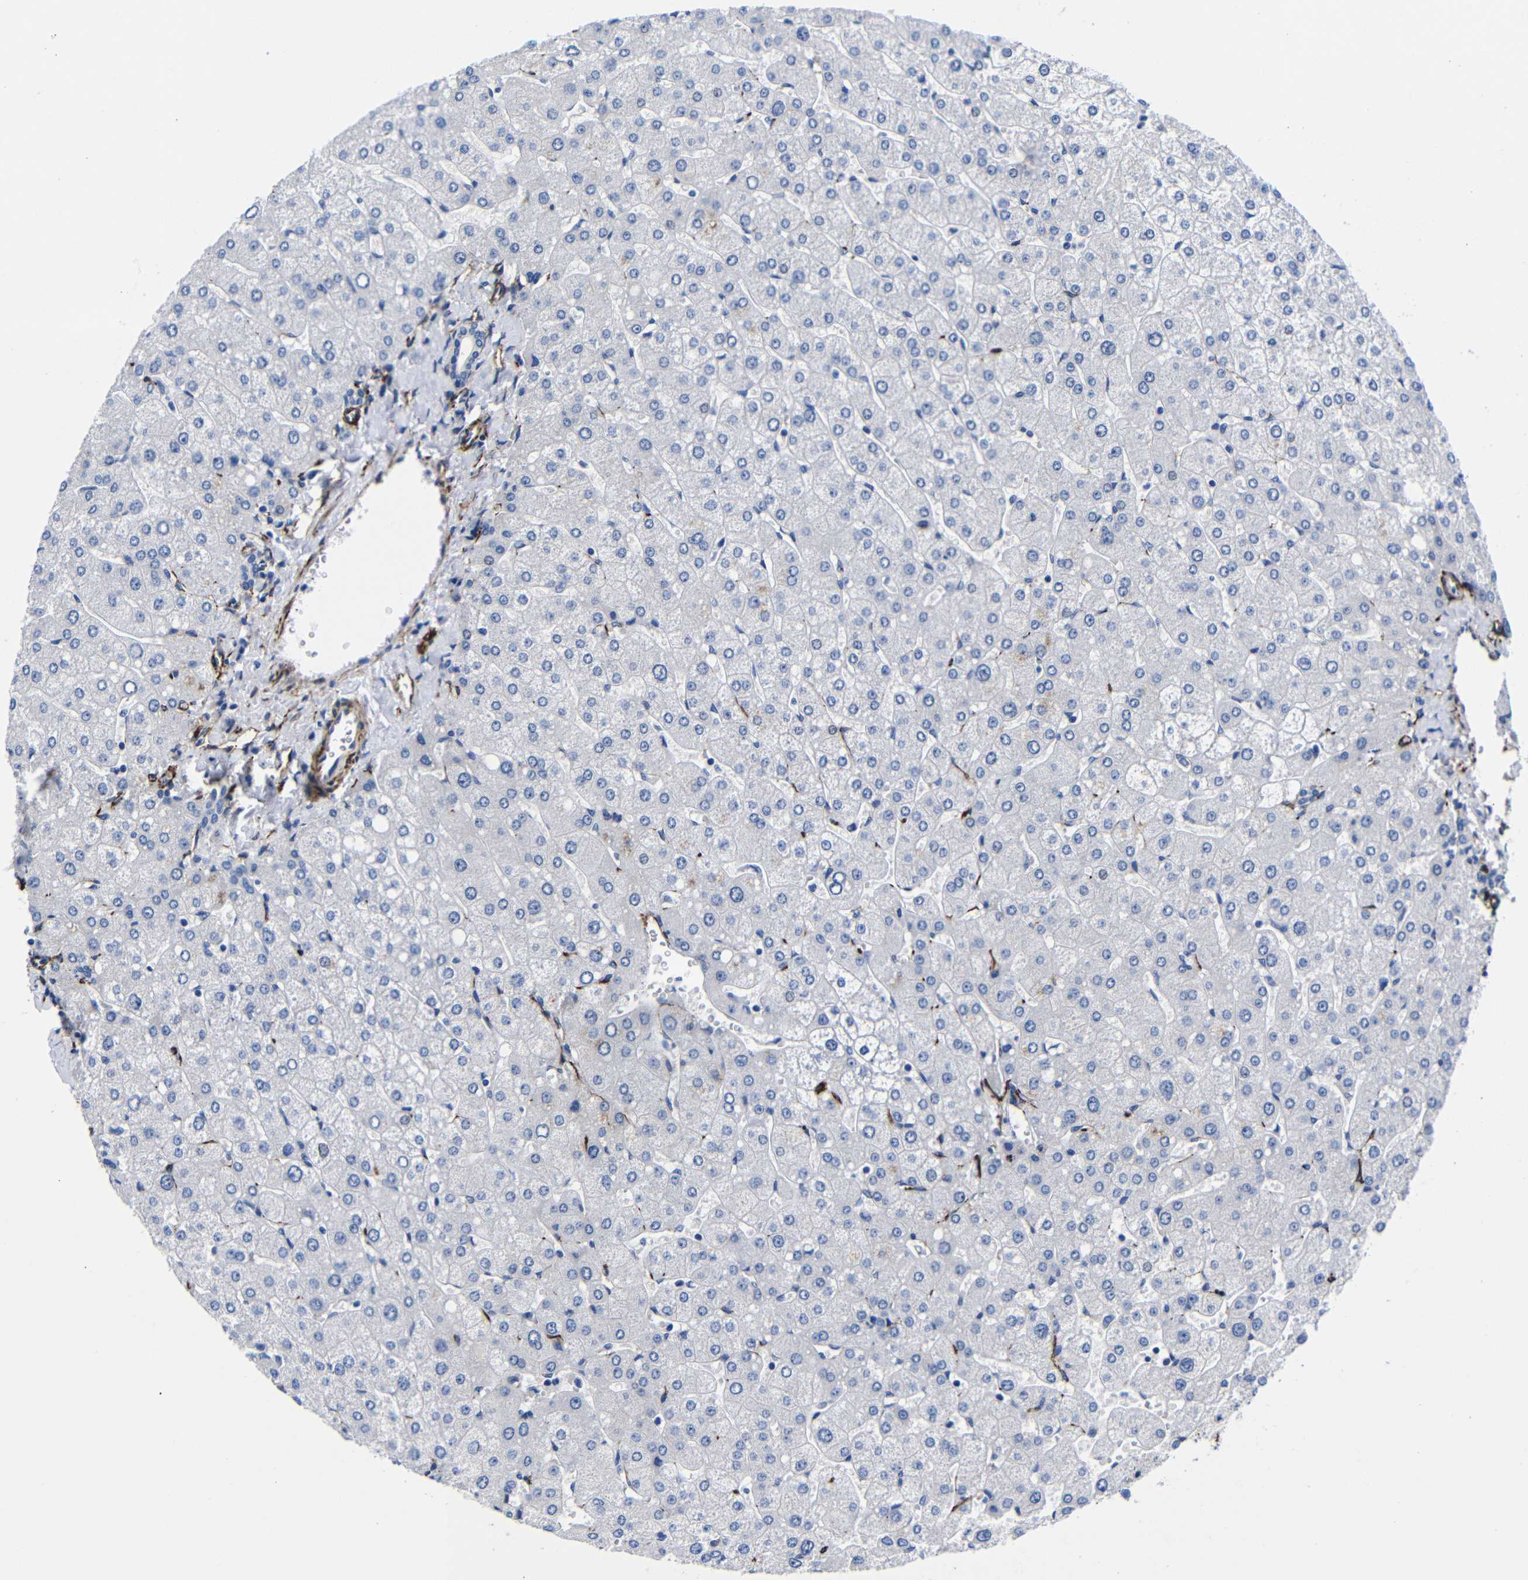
{"staining": {"intensity": "negative", "quantity": "none", "location": "none"}, "tissue": "liver", "cell_type": "Cholangiocytes", "image_type": "normal", "snomed": [{"axis": "morphology", "description": "Normal tissue, NOS"}, {"axis": "topography", "description": "Liver"}], "caption": "Immunohistochemistry (IHC) histopathology image of unremarkable human liver stained for a protein (brown), which shows no positivity in cholangiocytes. (DAB immunohistochemistry (IHC) with hematoxylin counter stain).", "gene": "LRIG1", "patient": {"sex": "male", "age": 55}}